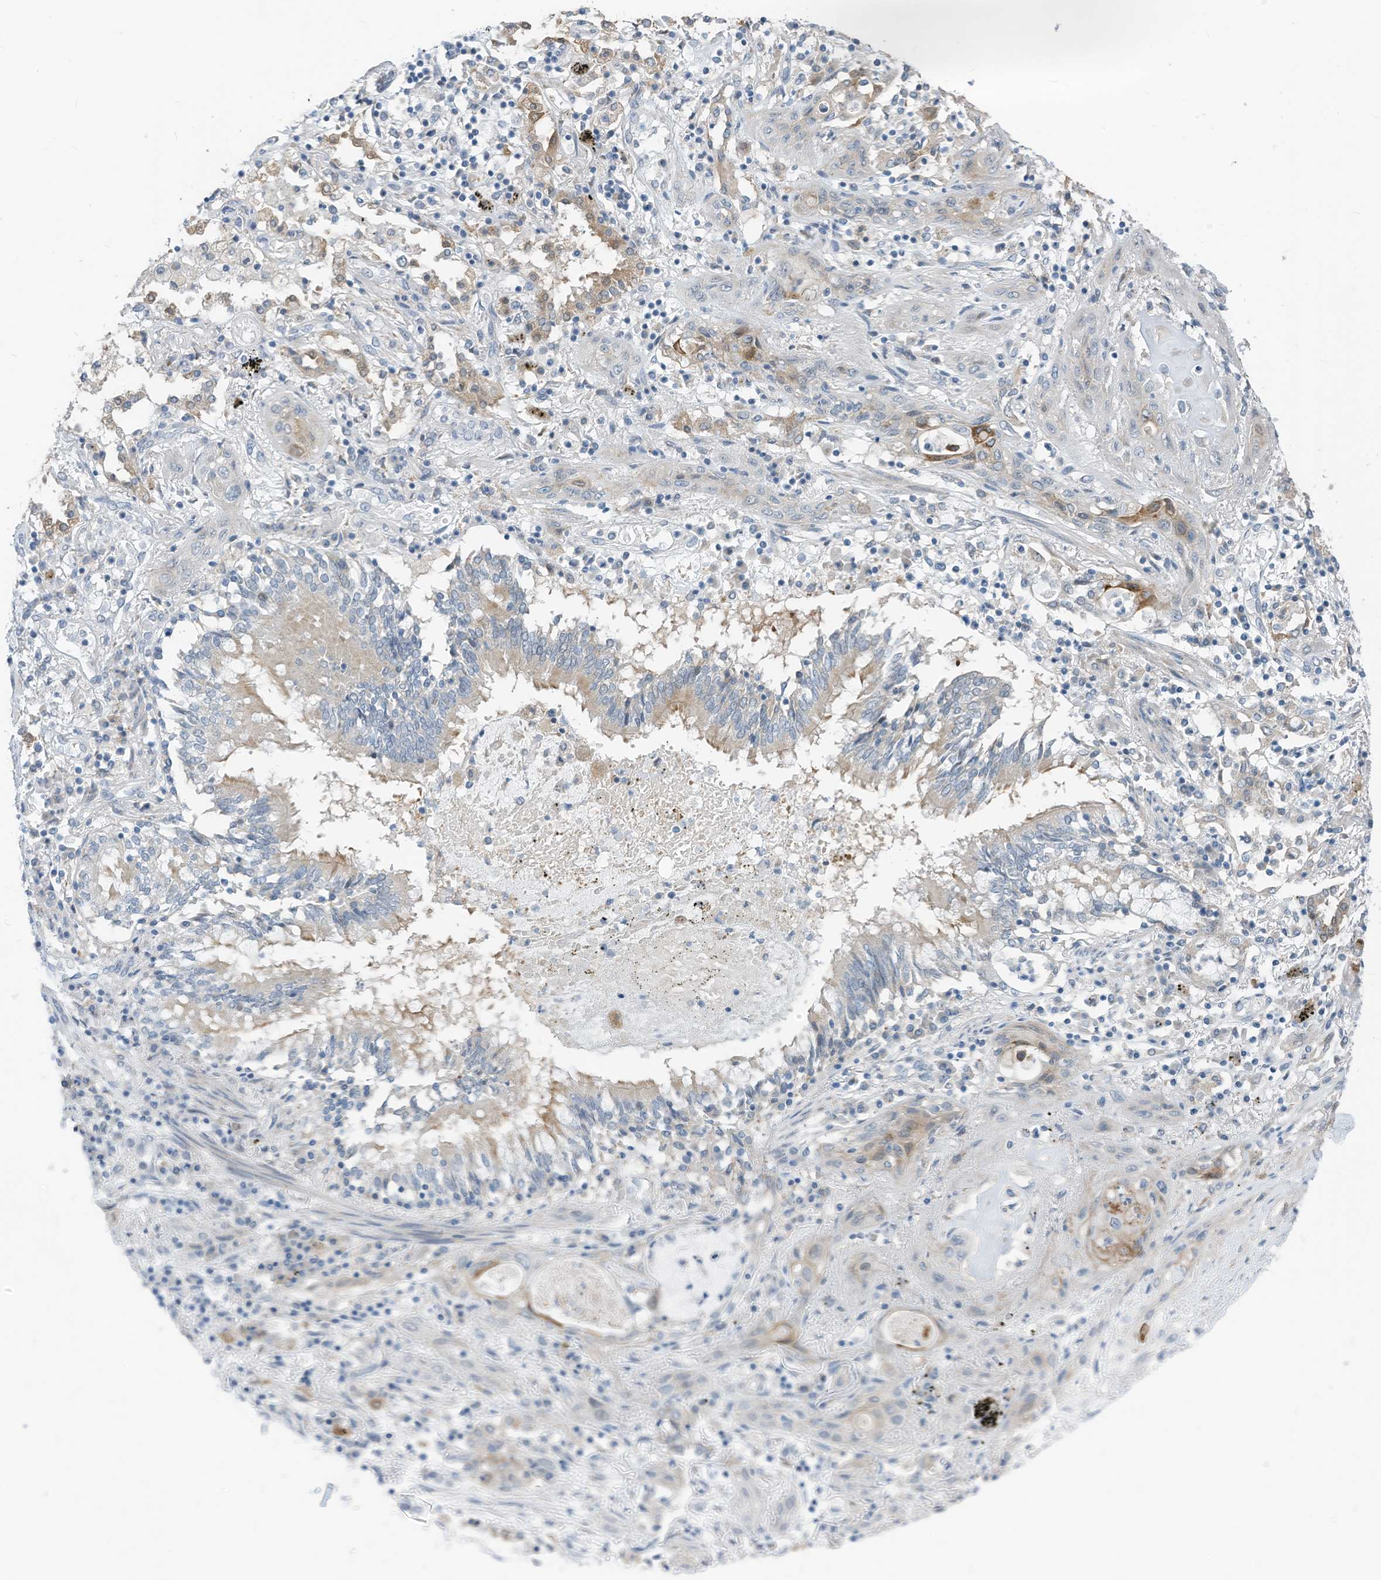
{"staining": {"intensity": "negative", "quantity": "none", "location": "none"}, "tissue": "lung cancer", "cell_type": "Tumor cells", "image_type": "cancer", "snomed": [{"axis": "morphology", "description": "Squamous cell carcinoma, NOS"}, {"axis": "topography", "description": "Lung"}], "caption": "High power microscopy histopathology image of an immunohistochemistry image of lung squamous cell carcinoma, revealing no significant staining in tumor cells.", "gene": "LDAH", "patient": {"sex": "female", "age": 47}}